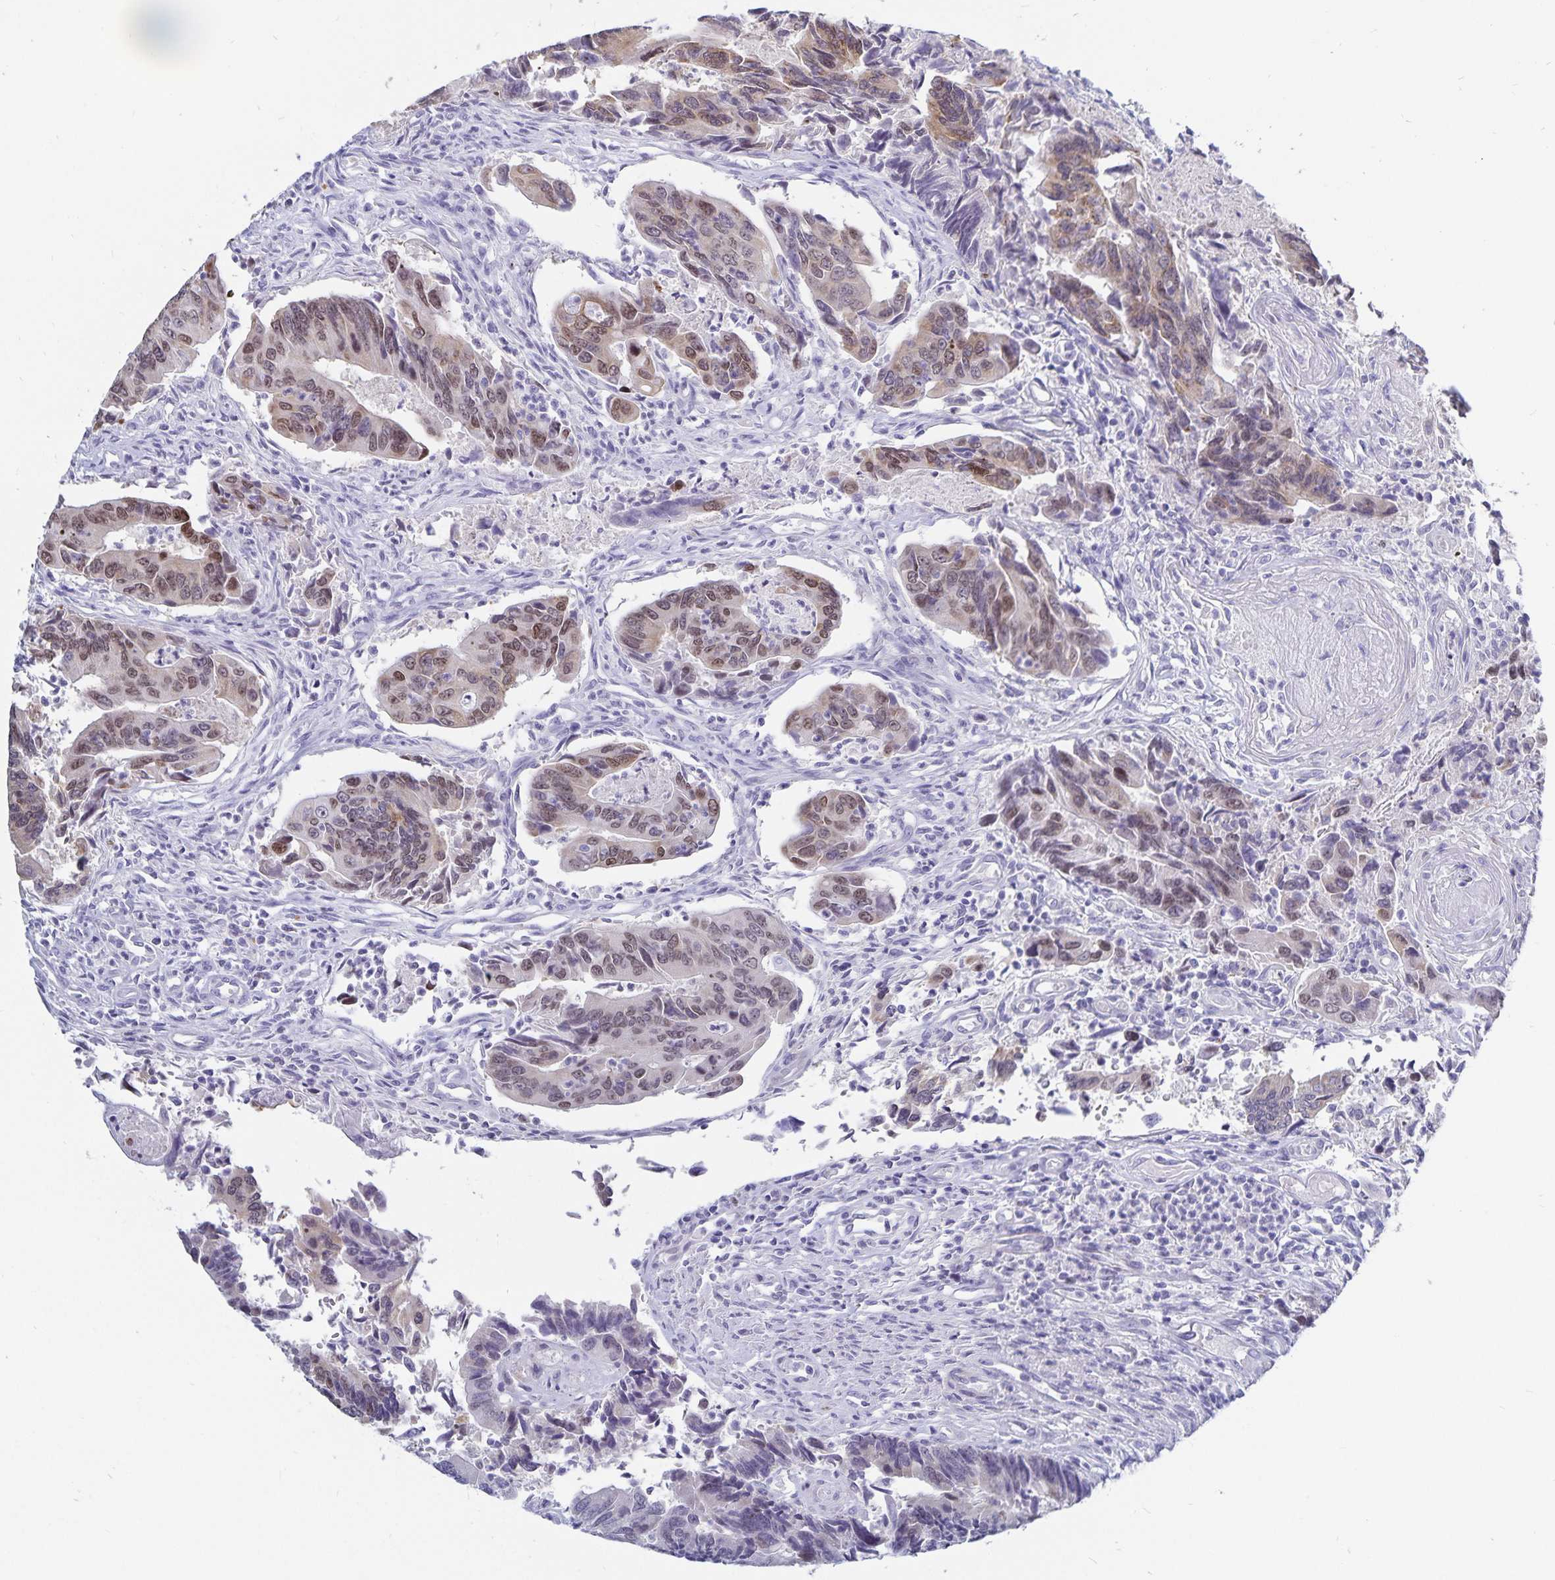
{"staining": {"intensity": "moderate", "quantity": "25%-75%", "location": "nuclear"}, "tissue": "colorectal cancer", "cell_type": "Tumor cells", "image_type": "cancer", "snomed": [{"axis": "morphology", "description": "Adenocarcinoma, NOS"}, {"axis": "topography", "description": "Colon"}], "caption": "Immunohistochemistry (DAB) staining of colorectal cancer (adenocarcinoma) displays moderate nuclear protein staining in about 25%-75% of tumor cells.", "gene": "HMGB3", "patient": {"sex": "female", "age": 67}}